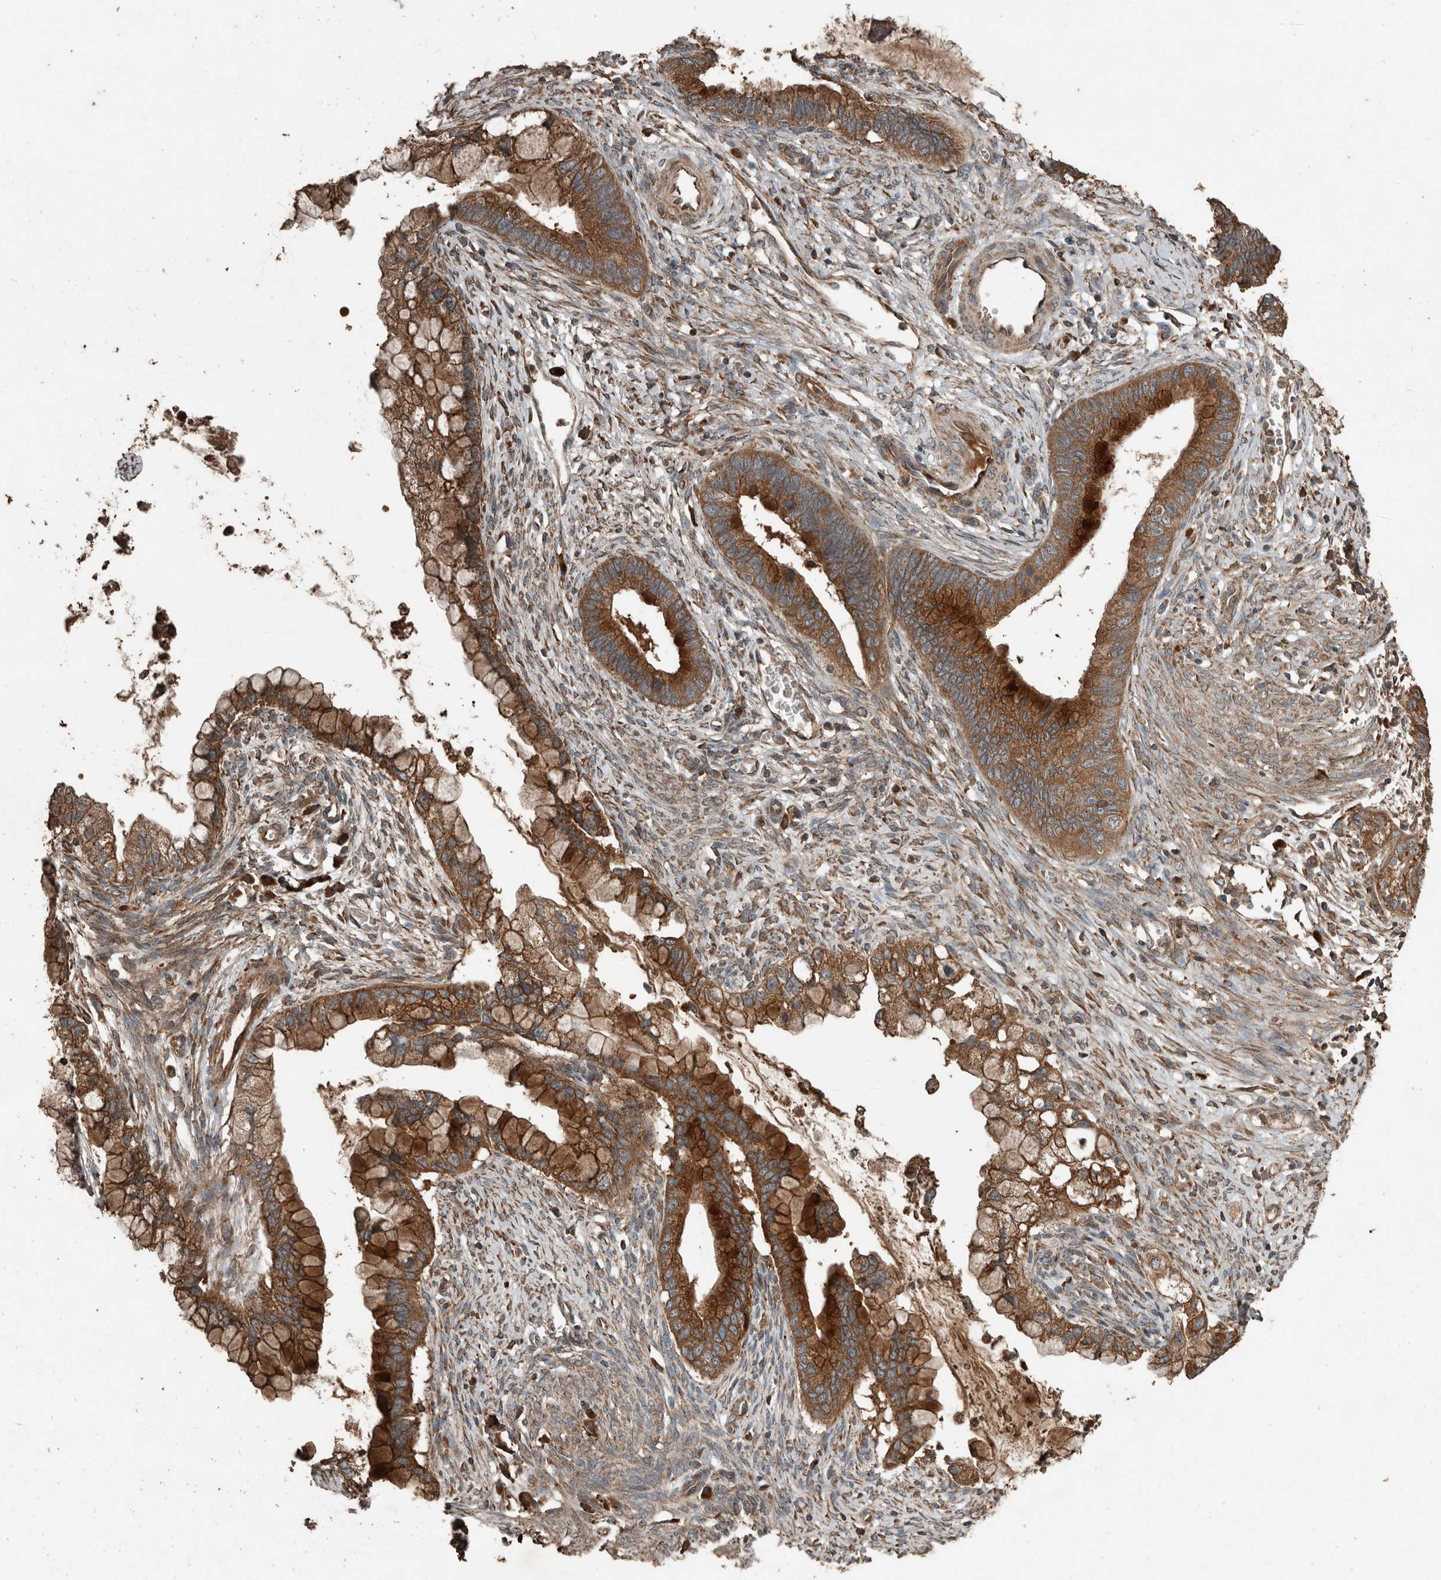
{"staining": {"intensity": "strong", "quantity": ">75%", "location": "cytoplasmic/membranous"}, "tissue": "cervical cancer", "cell_type": "Tumor cells", "image_type": "cancer", "snomed": [{"axis": "morphology", "description": "Adenocarcinoma, NOS"}, {"axis": "topography", "description": "Cervix"}], "caption": "Cervical cancer stained for a protein (brown) shows strong cytoplasmic/membranous positive expression in approximately >75% of tumor cells.", "gene": "RNF207", "patient": {"sex": "female", "age": 44}}